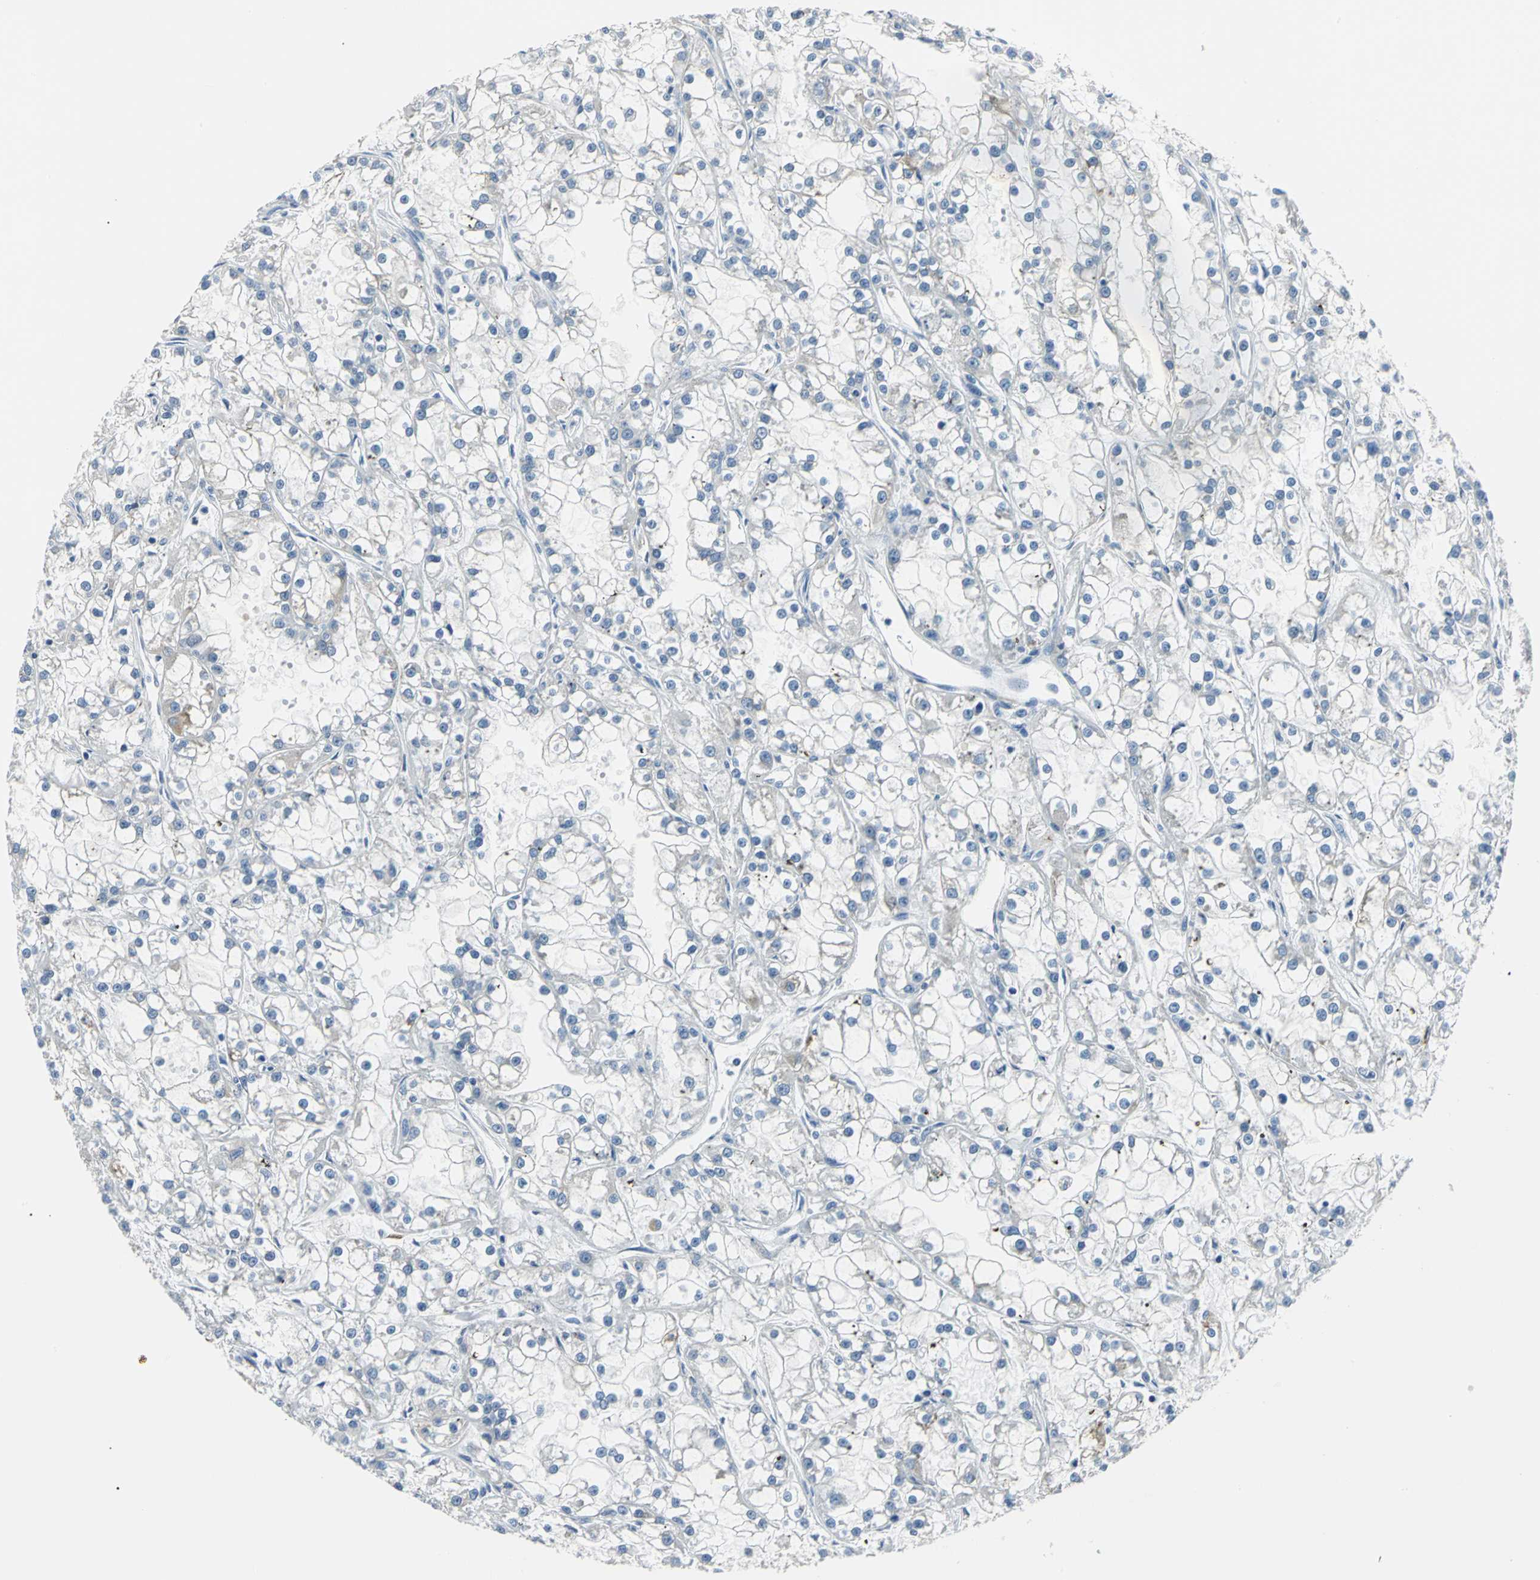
{"staining": {"intensity": "negative", "quantity": "none", "location": "none"}, "tissue": "renal cancer", "cell_type": "Tumor cells", "image_type": "cancer", "snomed": [{"axis": "morphology", "description": "Adenocarcinoma, NOS"}, {"axis": "topography", "description": "Kidney"}], "caption": "An image of human renal adenocarcinoma is negative for staining in tumor cells. The staining was performed using DAB to visualize the protein expression in brown, while the nuclei were stained in blue with hematoxylin (Magnification: 20x).", "gene": "B3GNT2", "patient": {"sex": "female", "age": 52}}